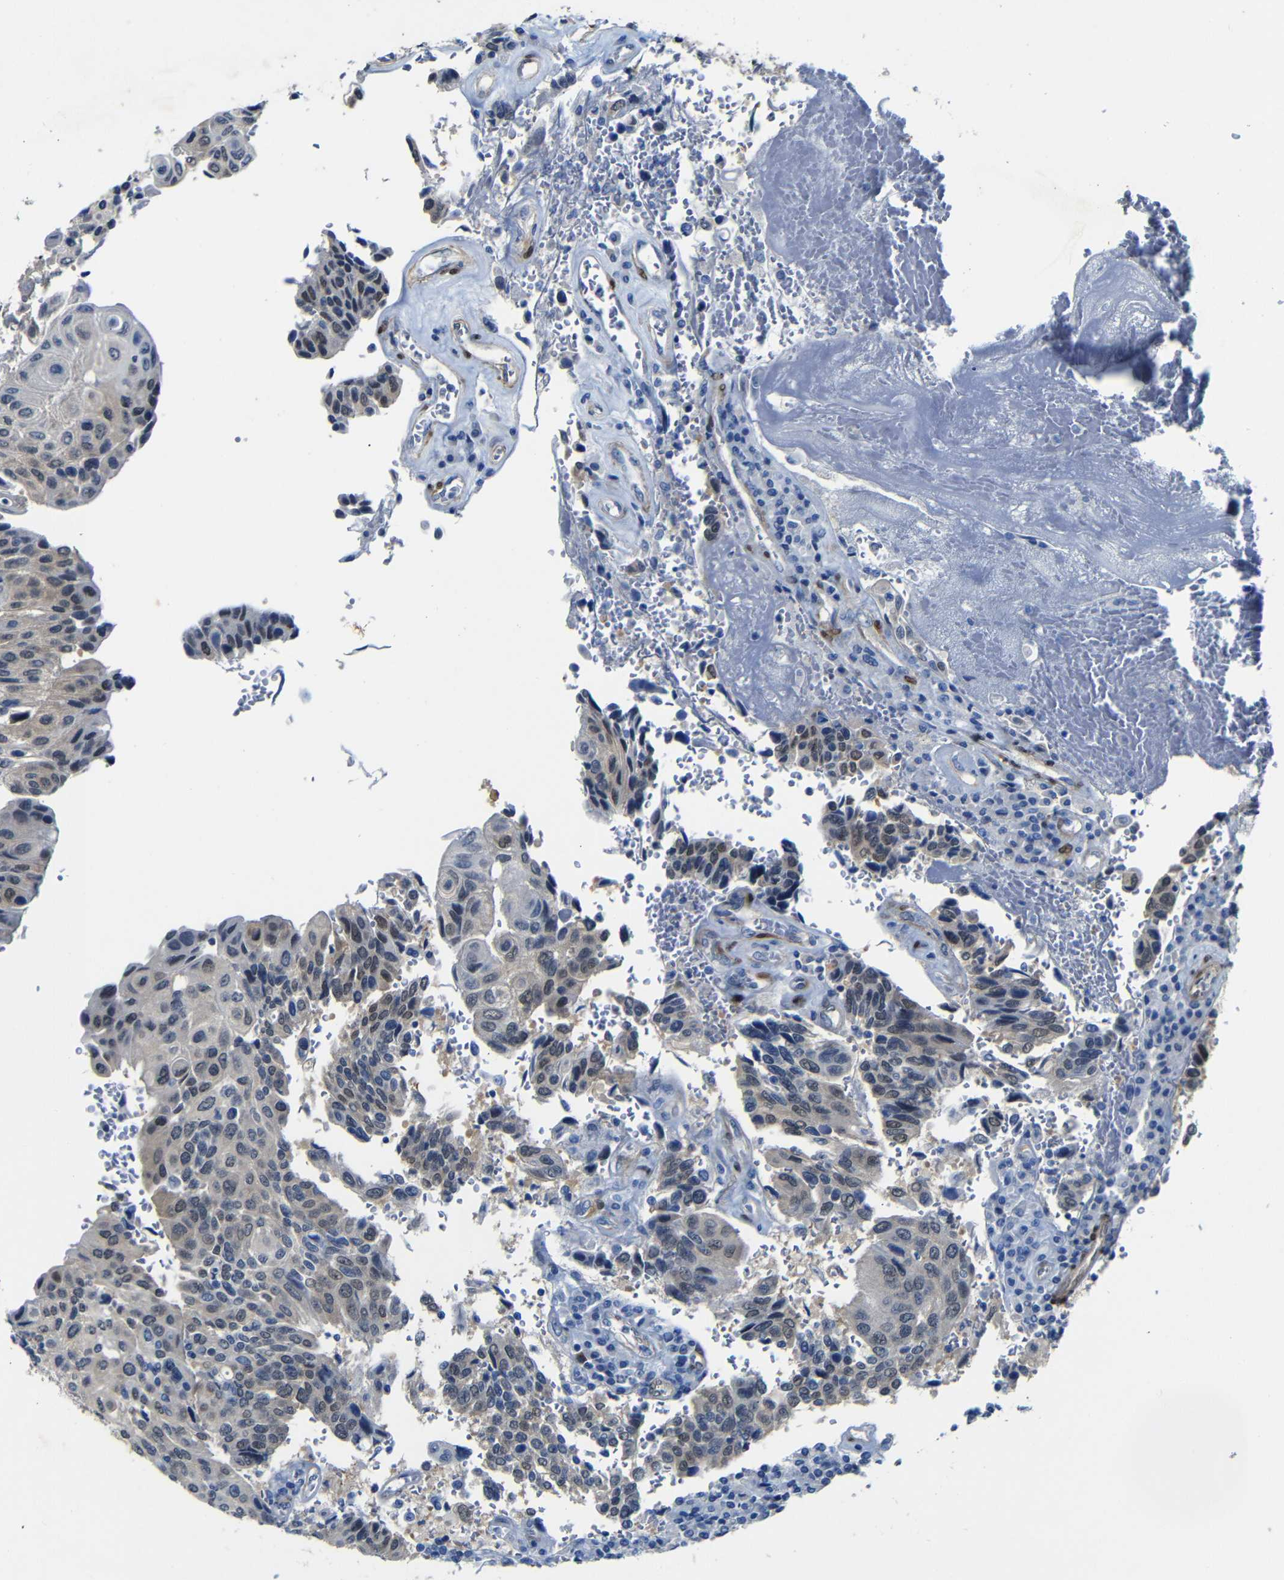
{"staining": {"intensity": "weak", "quantity": "<25%", "location": "nuclear"}, "tissue": "urothelial cancer", "cell_type": "Tumor cells", "image_type": "cancer", "snomed": [{"axis": "morphology", "description": "Urothelial carcinoma, High grade"}, {"axis": "topography", "description": "Urinary bladder"}], "caption": "The immunohistochemistry (IHC) image has no significant expression in tumor cells of urothelial carcinoma (high-grade) tissue.", "gene": "YAP1", "patient": {"sex": "male", "age": 66}}